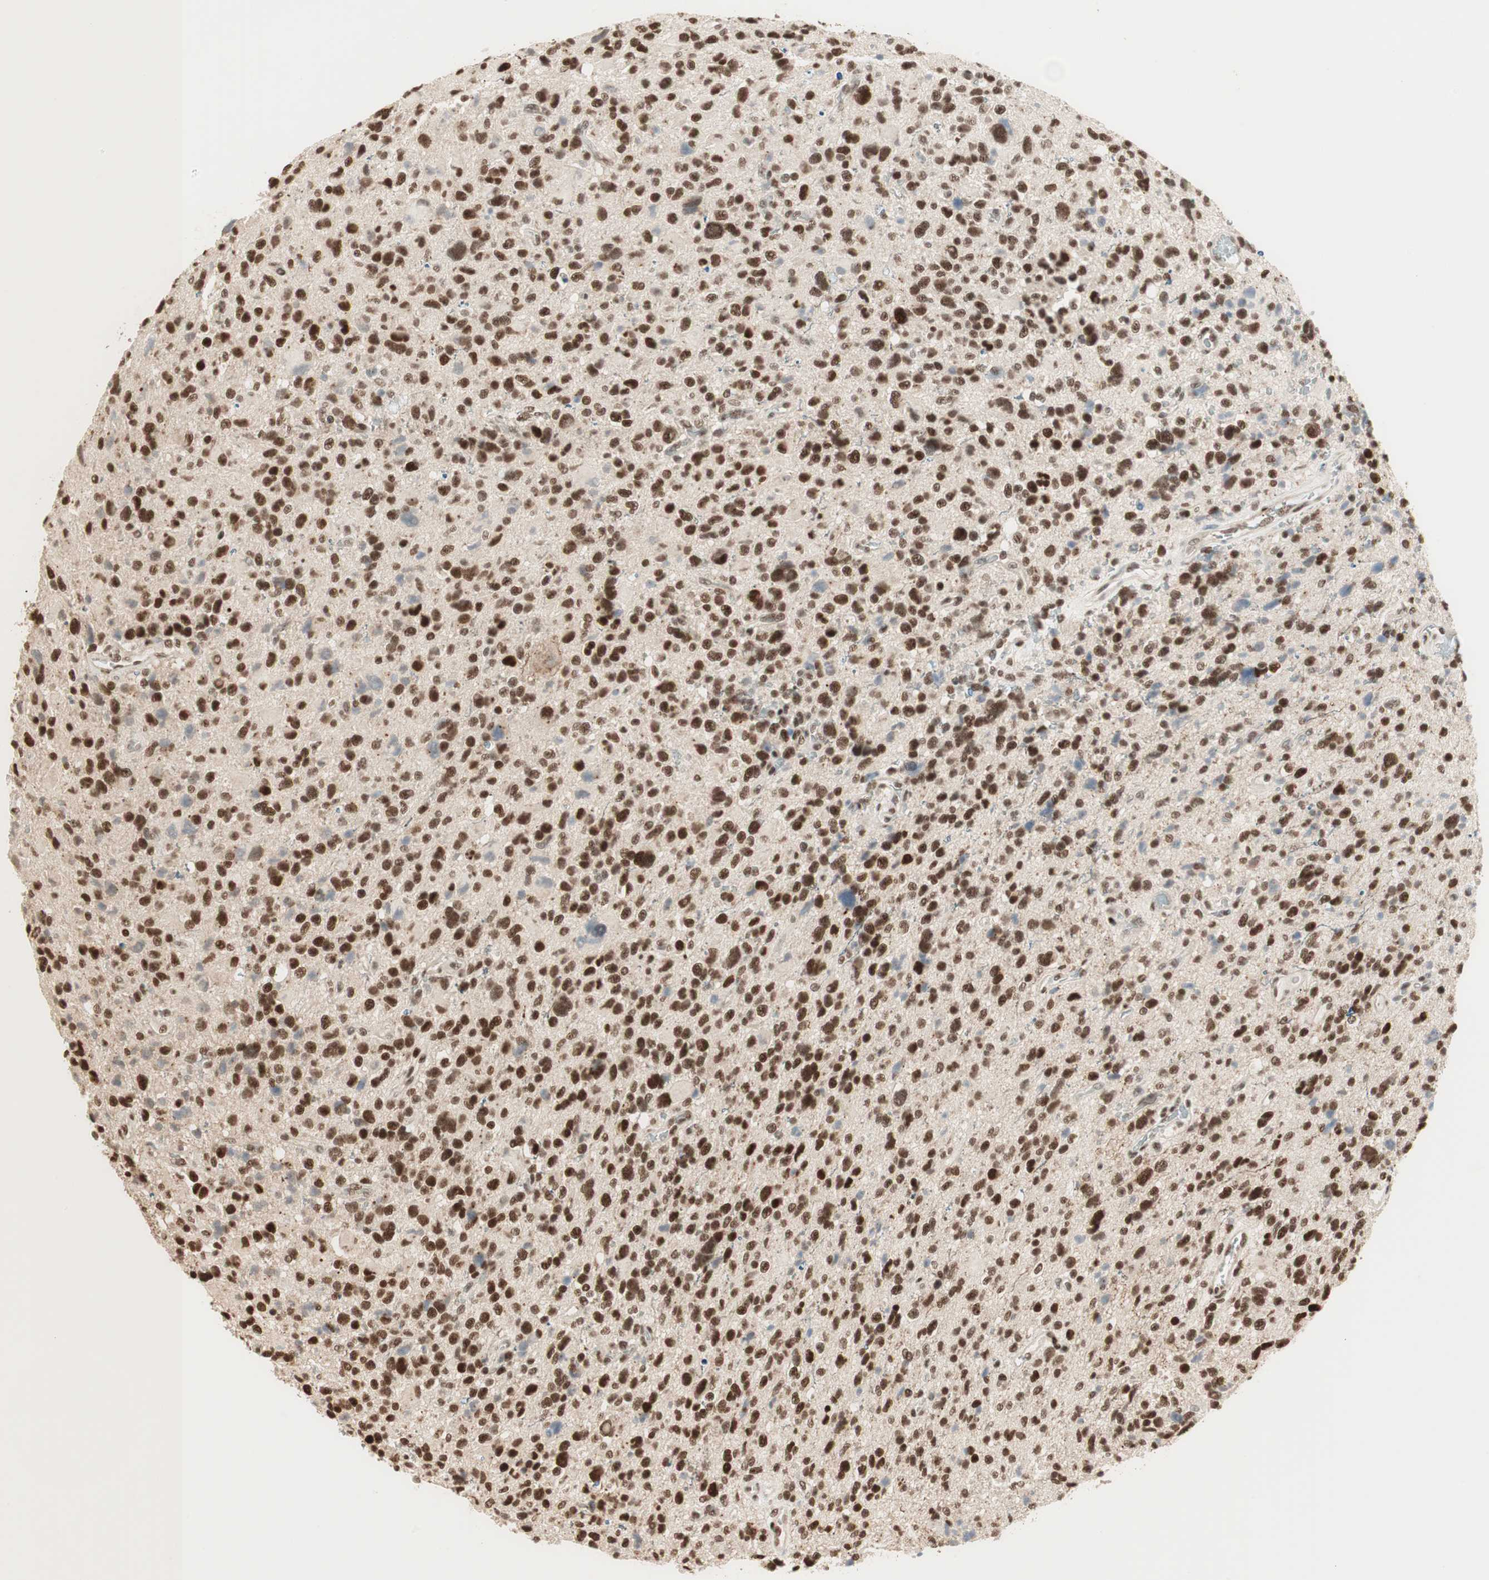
{"staining": {"intensity": "strong", "quantity": ">75%", "location": "nuclear"}, "tissue": "glioma", "cell_type": "Tumor cells", "image_type": "cancer", "snomed": [{"axis": "morphology", "description": "Glioma, malignant, High grade"}, {"axis": "topography", "description": "Brain"}], "caption": "The micrograph demonstrates immunohistochemical staining of high-grade glioma (malignant). There is strong nuclear expression is seen in approximately >75% of tumor cells.", "gene": "SMARCE1", "patient": {"sex": "male", "age": 48}}